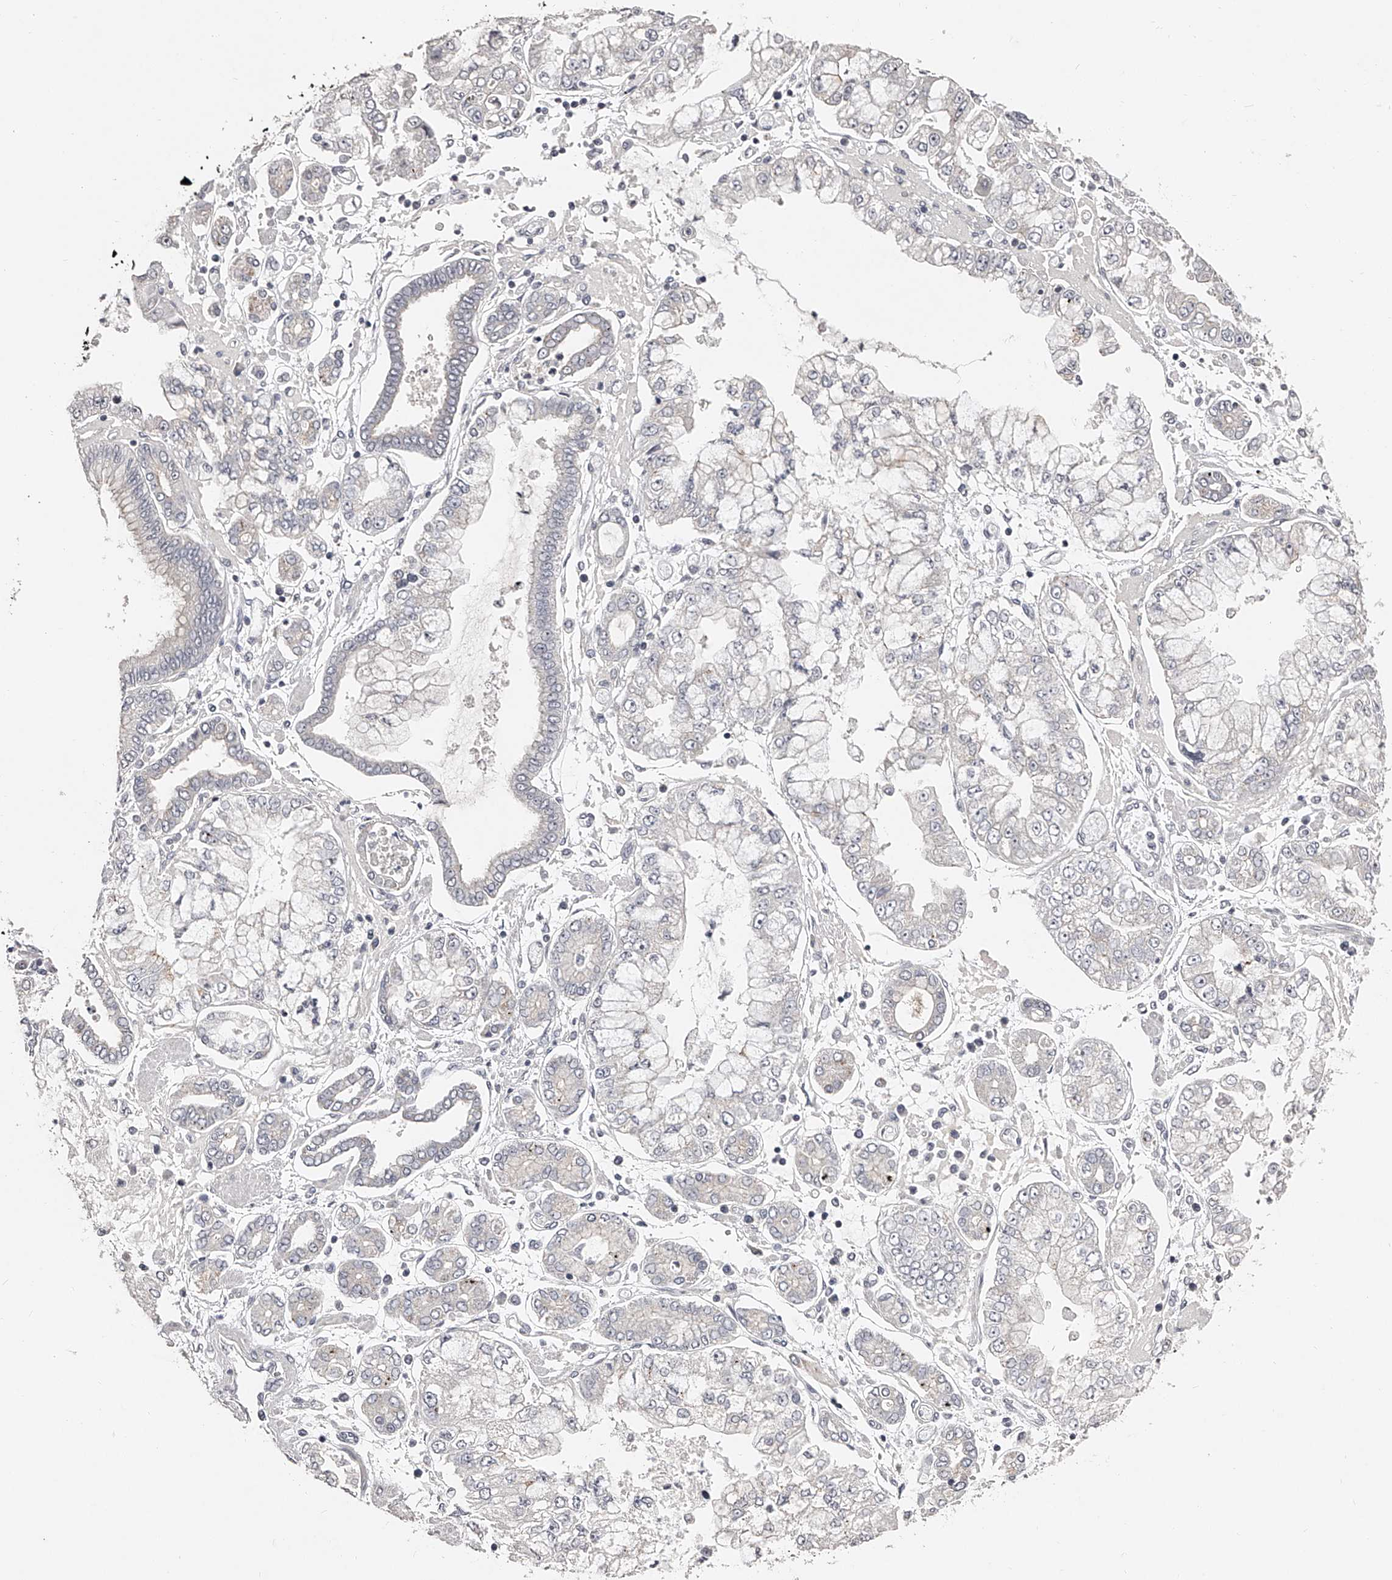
{"staining": {"intensity": "negative", "quantity": "none", "location": "none"}, "tissue": "stomach cancer", "cell_type": "Tumor cells", "image_type": "cancer", "snomed": [{"axis": "morphology", "description": "Adenocarcinoma, NOS"}, {"axis": "topography", "description": "Stomach"}], "caption": "High magnification brightfield microscopy of stomach adenocarcinoma stained with DAB (3,3'-diaminobenzidine) (brown) and counterstained with hematoxylin (blue): tumor cells show no significant positivity. The staining is performed using DAB (3,3'-diaminobenzidine) brown chromogen with nuclei counter-stained in using hematoxylin.", "gene": "NT5DC1", "patient": {"sex": "male", "age": 76}}